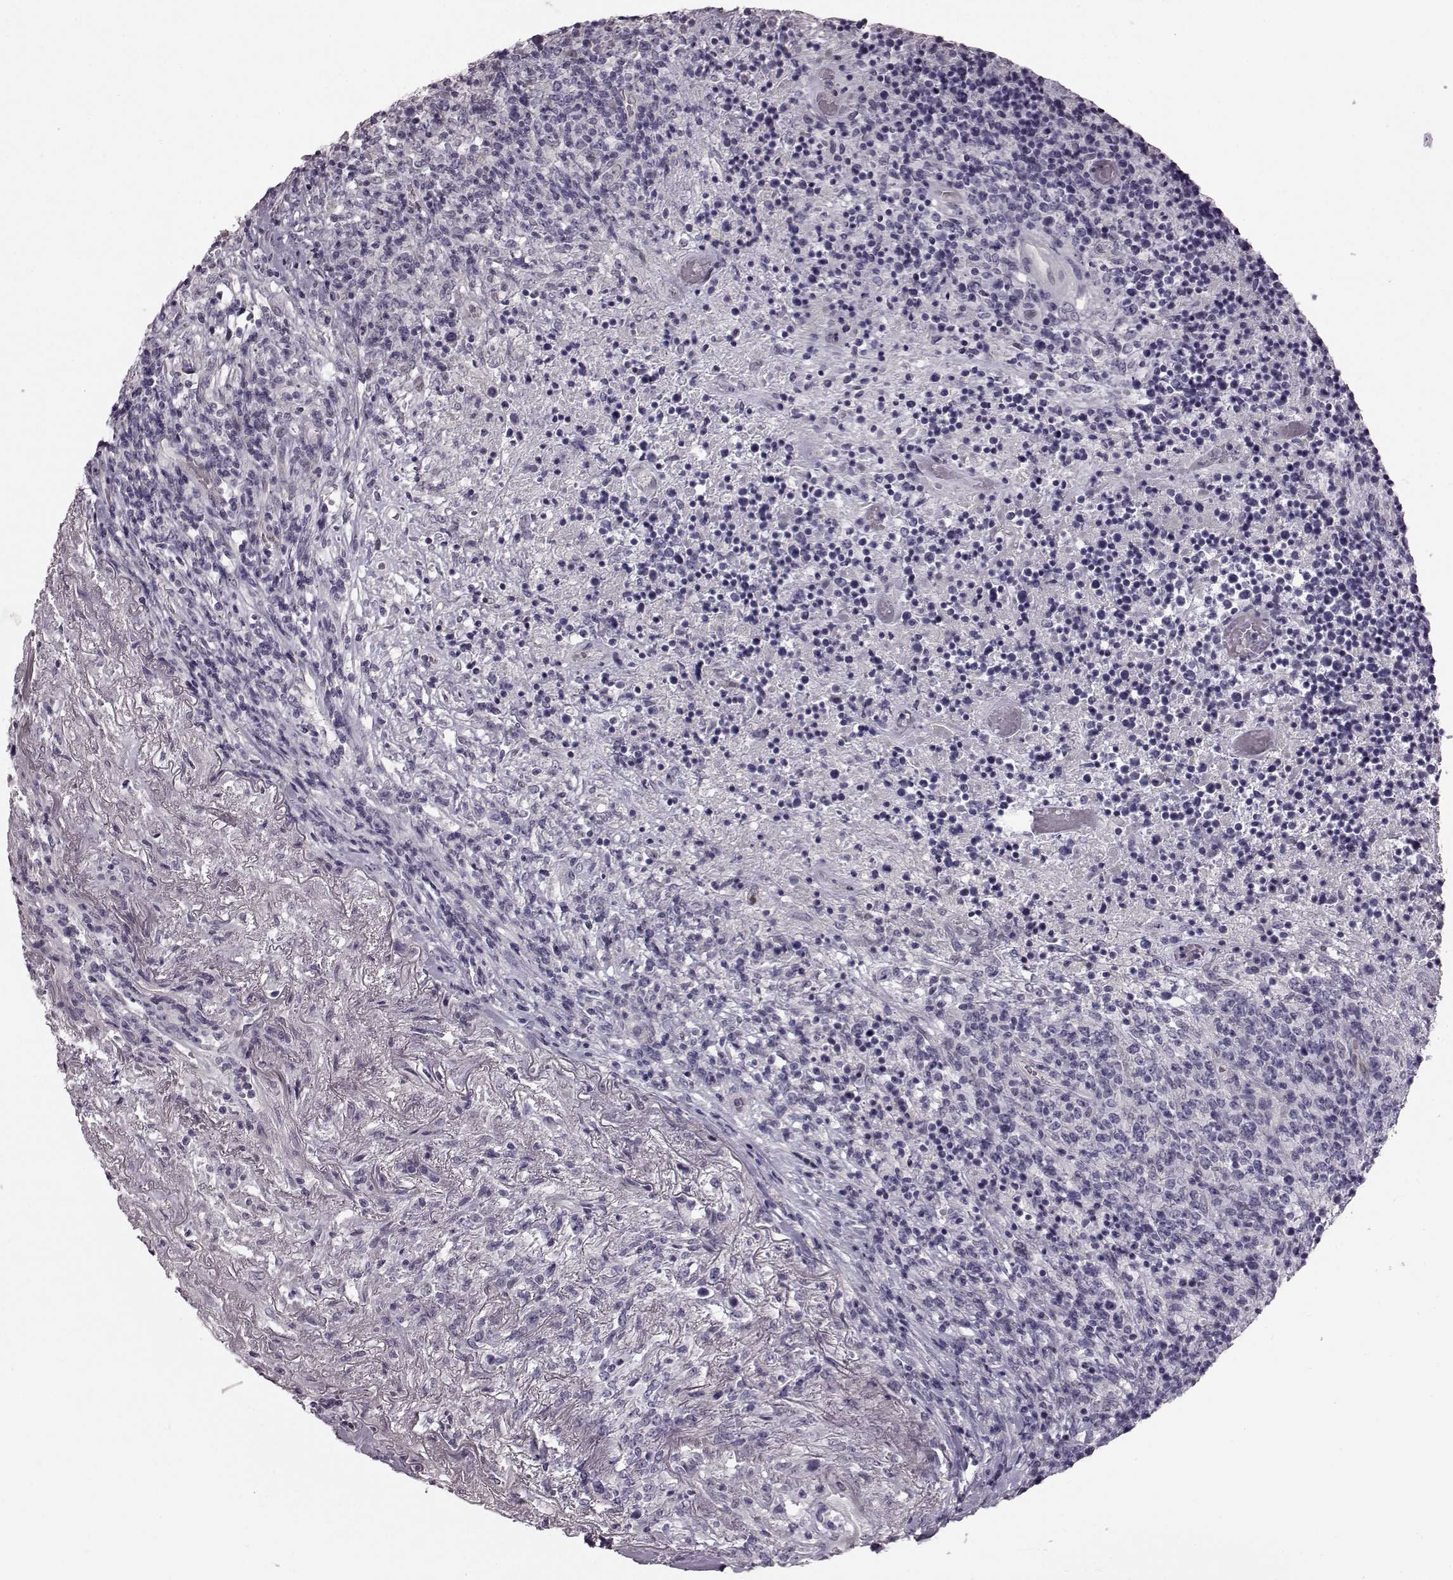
{"staining": {"intensity": "negative", "quantity": "none", "location": "none"}, "tissue": "lymphoma", "cell_type": "Tumor cells", "image_type": "cancer", "snomed": [{"axis": "morphology", "description": "Malignant lymphoma, non-Hodgkin's type, High grade"}, {"axis": "topography", "description": "Lung"}], "caption": "IHC photomicrograph of neoplastic tissue: malignant lymphoma, non-Hodgkin's type (high-grade) stained with DAB shows no significant protein staining in tumor cells.", "gene": "TCHHL1", "patient": {"sex": "male", "age": 79}}